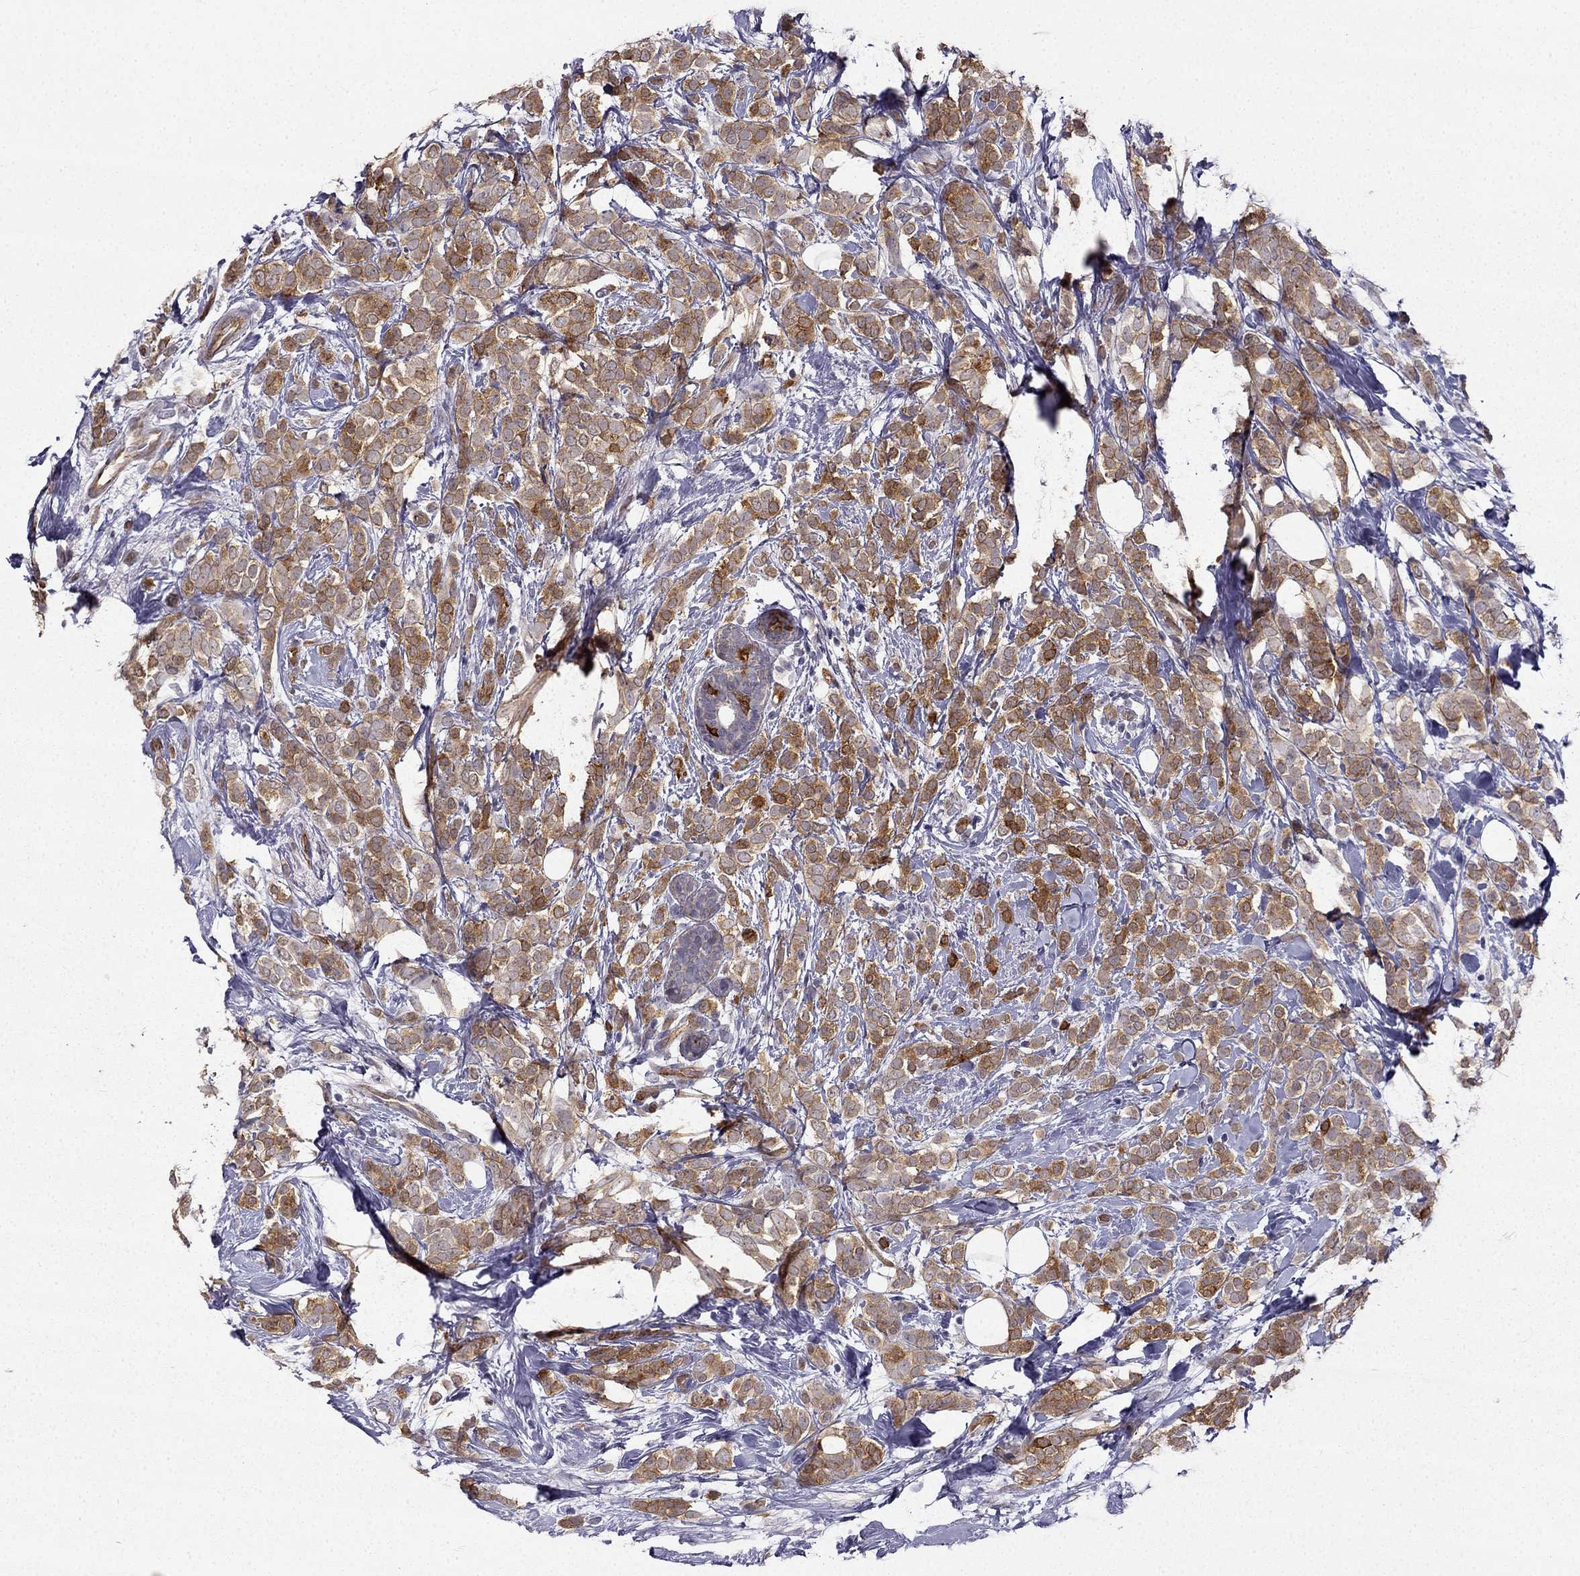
{"staining": {"intensity": "moderate", "quantity": ">75%", "location": "cytoplasmic/membranous"}, "tissue": "breast cancer", "cell_type": "Tumor cells", "image_type": "cancer", "snomed": [{"axis": "morphology", "description": "Lobular carcinoma"}, {"axis": "topography", "description": "Breast"}], "caption": "Breast cancer (lobular carcinoma) tissue exhibits moderate cytoplasmic/membranous staining in about >75% of tumor cells, visualized by immunohistochemistry. (brown staining indicates protein expression, while blue staining denotes nuclei).", "gene": "NQO1", "patient": {"sex": "female", "age": 49}}